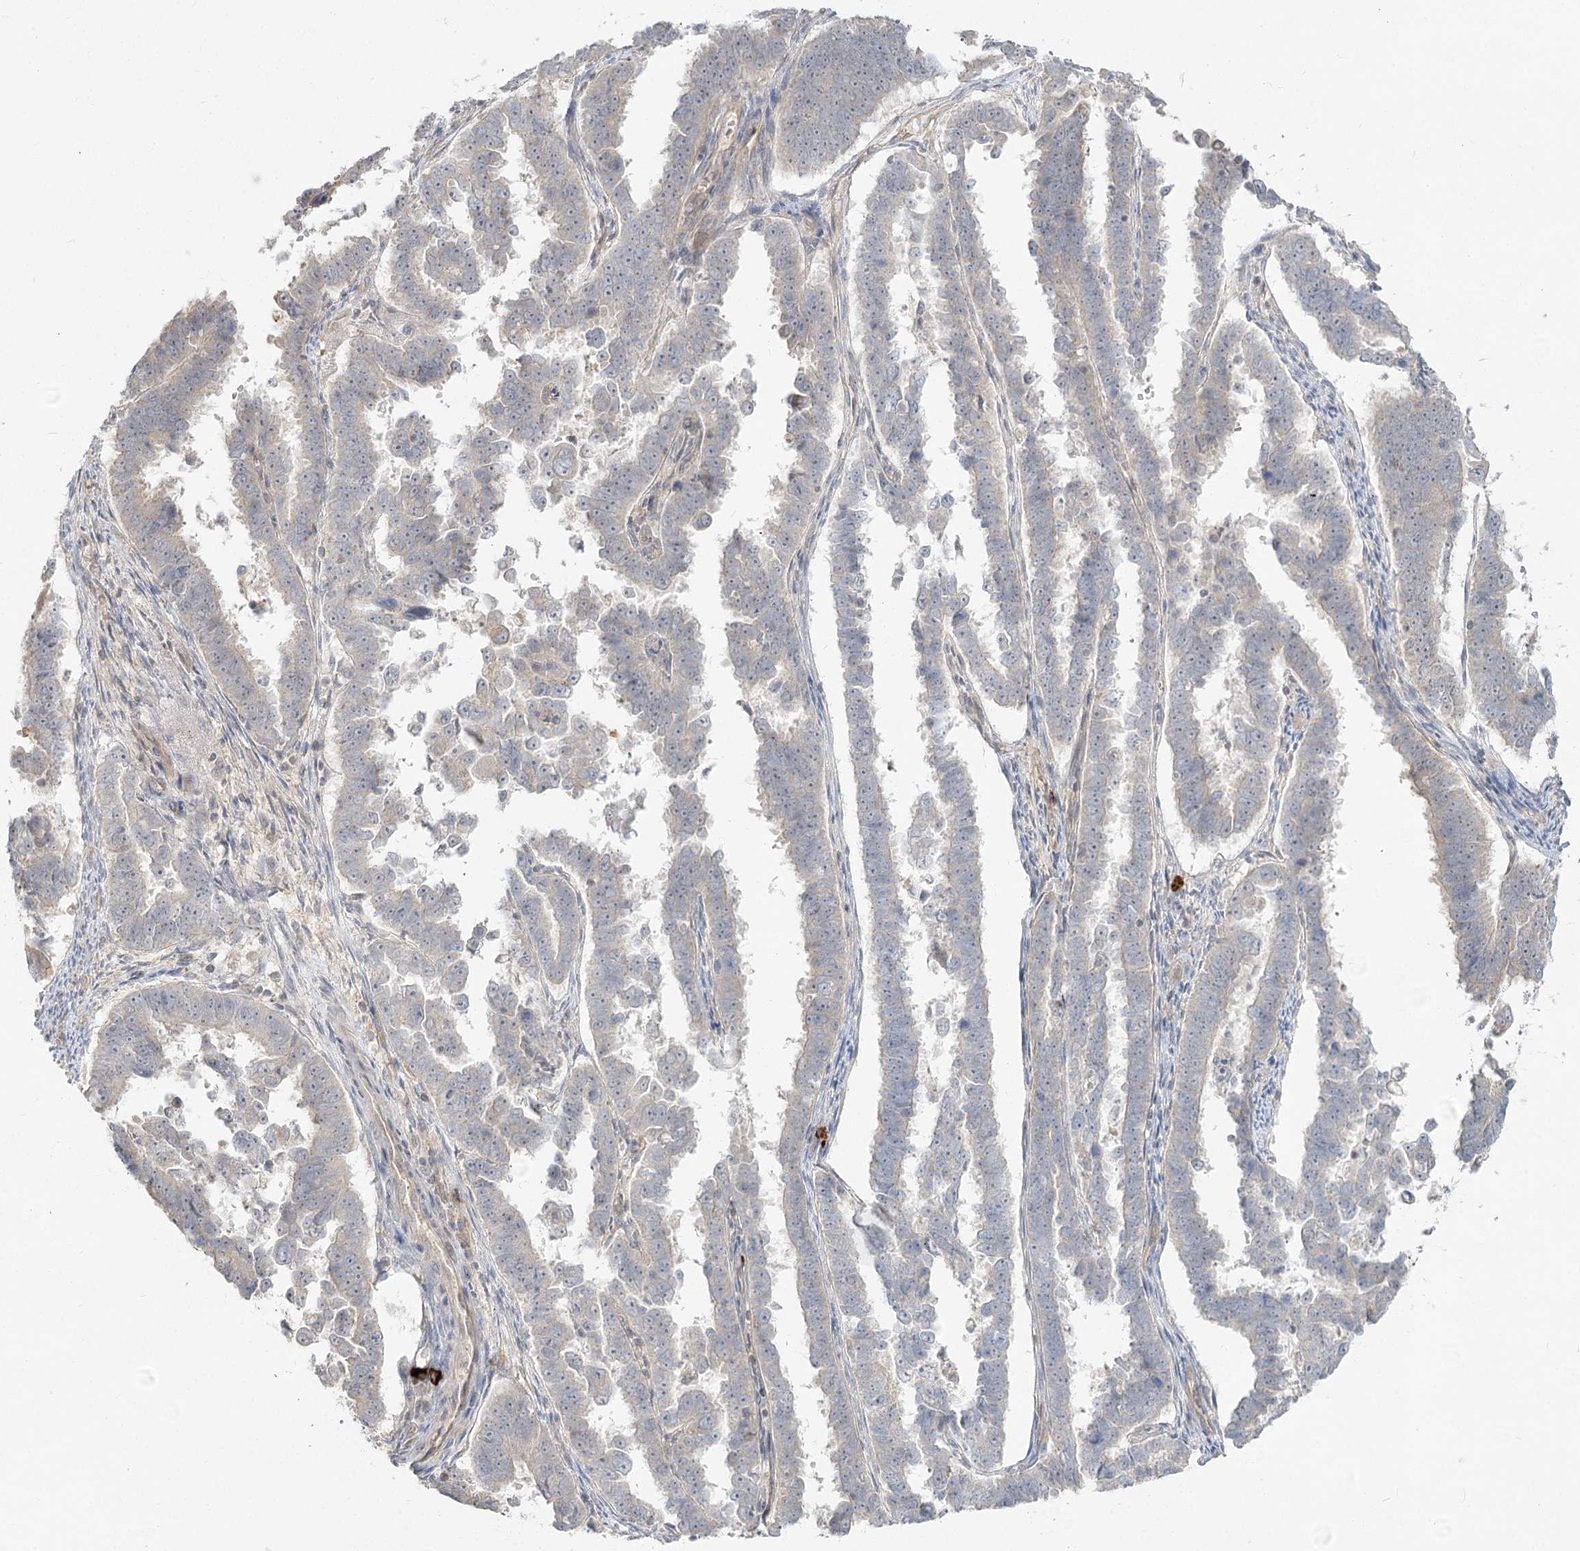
{"staining": {"intensity": "negative", "quantity": "none", "location": "none"}, "tissue": "endometrial cancer", "cell_type": "Tumor cells", "image_type": "cancer", "snomed": [{"axis": "morphology", "description": "Adenocarcinoma, NOS"}, {"axis": "topography", "description": "Endometrium"}], "caption": "Tumor cells are negative for protein expression in human adenocarcinoma (endometrial). Brightfield microscopy of immunohistochemistry (IHC) stained with DAB (3,3'-diaminobenzidine) (brown) and hematoxylin (blue), captured at high magnification.", "gene": "GUCY2C", "patient": {"sex": "female", "age": 75}}